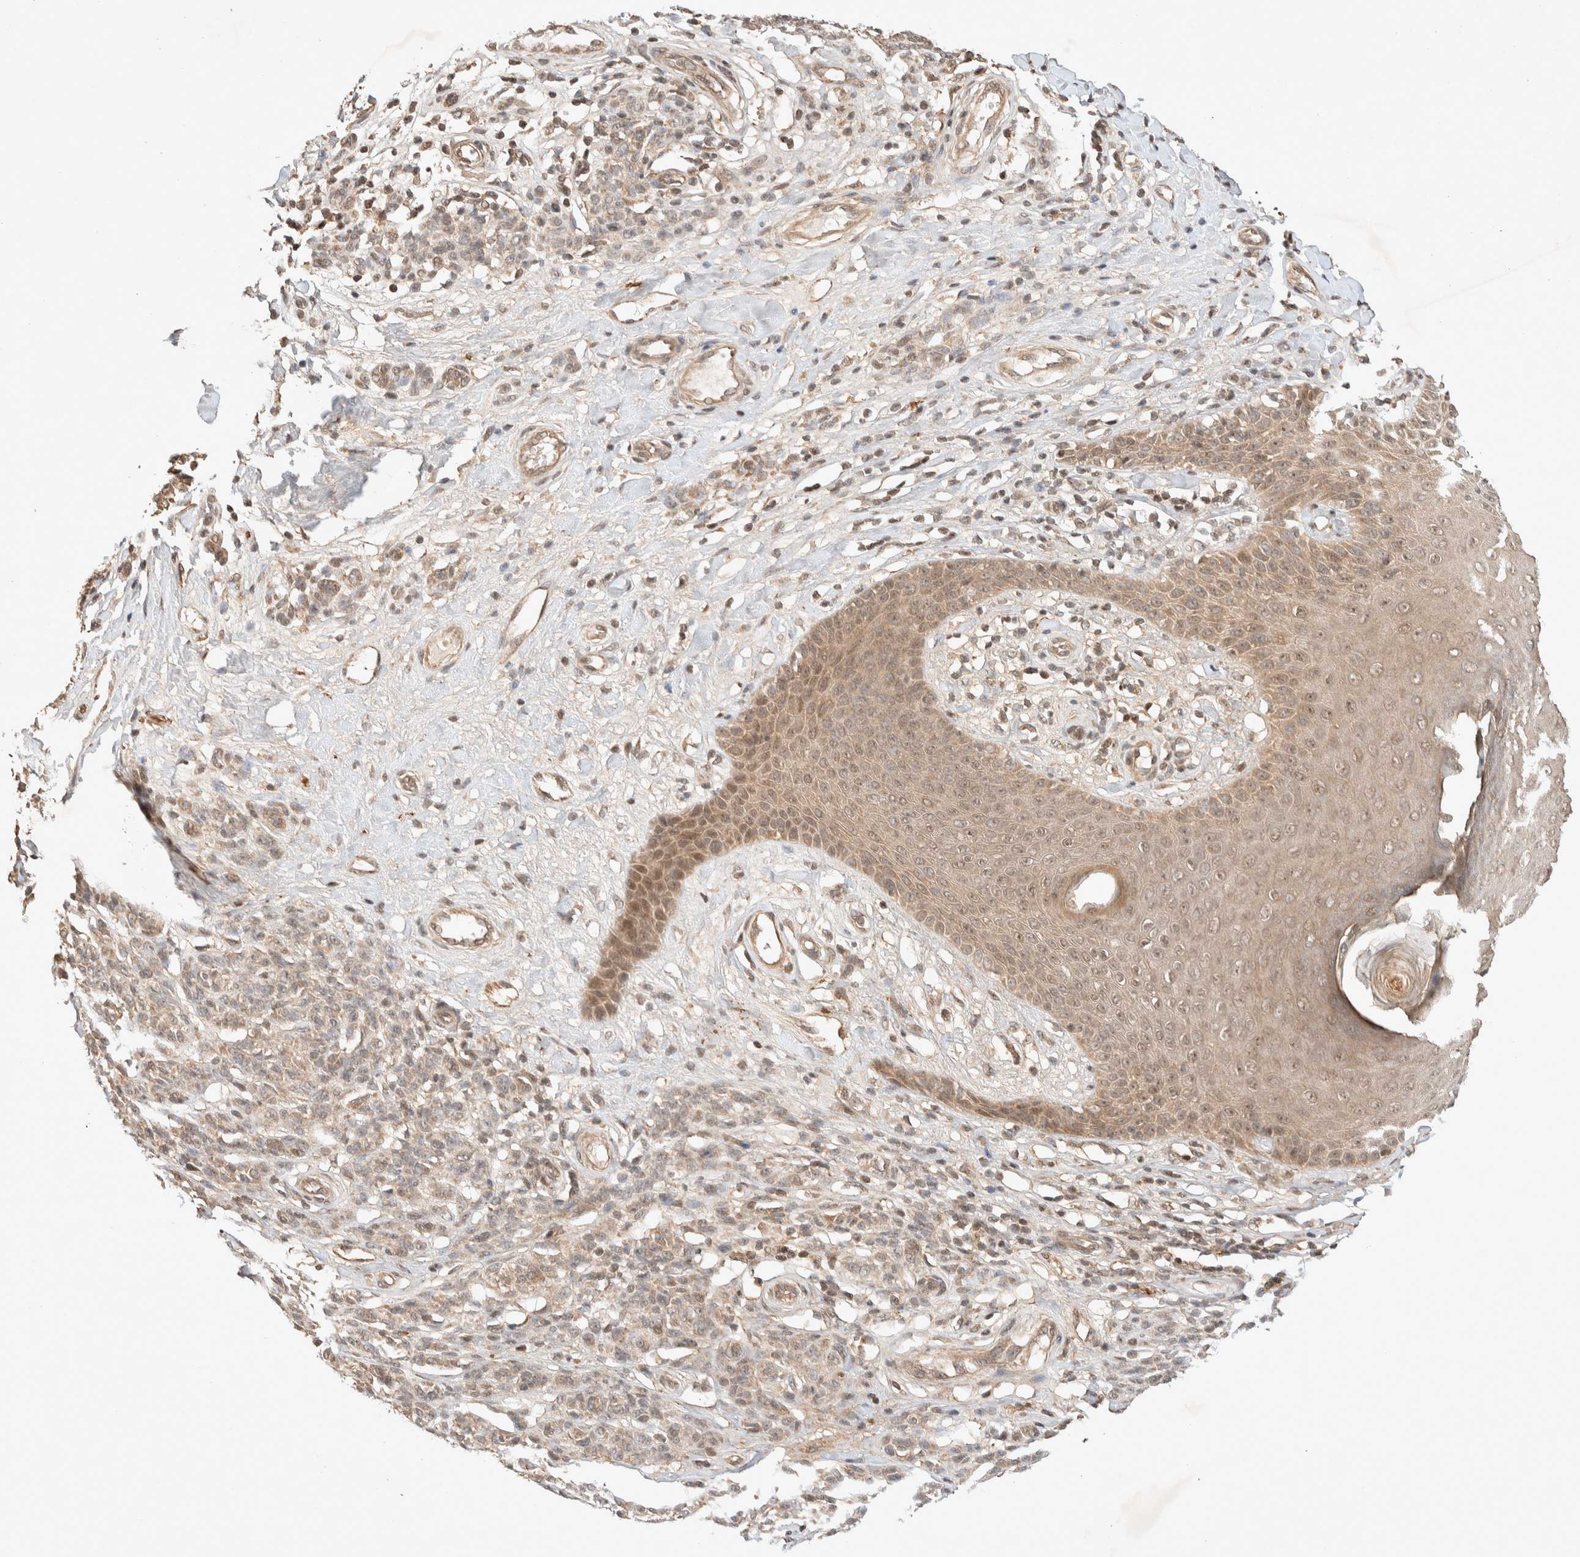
{"staining": {"intensity": "weak", "quantity": ">75%", "location": "cytoplasmic/membranous,nuclear"}, "tissue": "melanoma", "cell_type": "Tumor cells", "image_type": "cancer", "snomed": [{"axis": "morphology", "description": "Malignant melanoma, NOS"}, {"axis": "topography", "description": "Skin"}], "caption": "Malignant melanoma stained with DAB immunohistochemistry (IHC) displays low levels of weak cytoplasmic/membranous and nuclear expression in approximately >75% of tumor cells.", "gene": "THRA", "patient": {"sex": "female", "age": 64}}